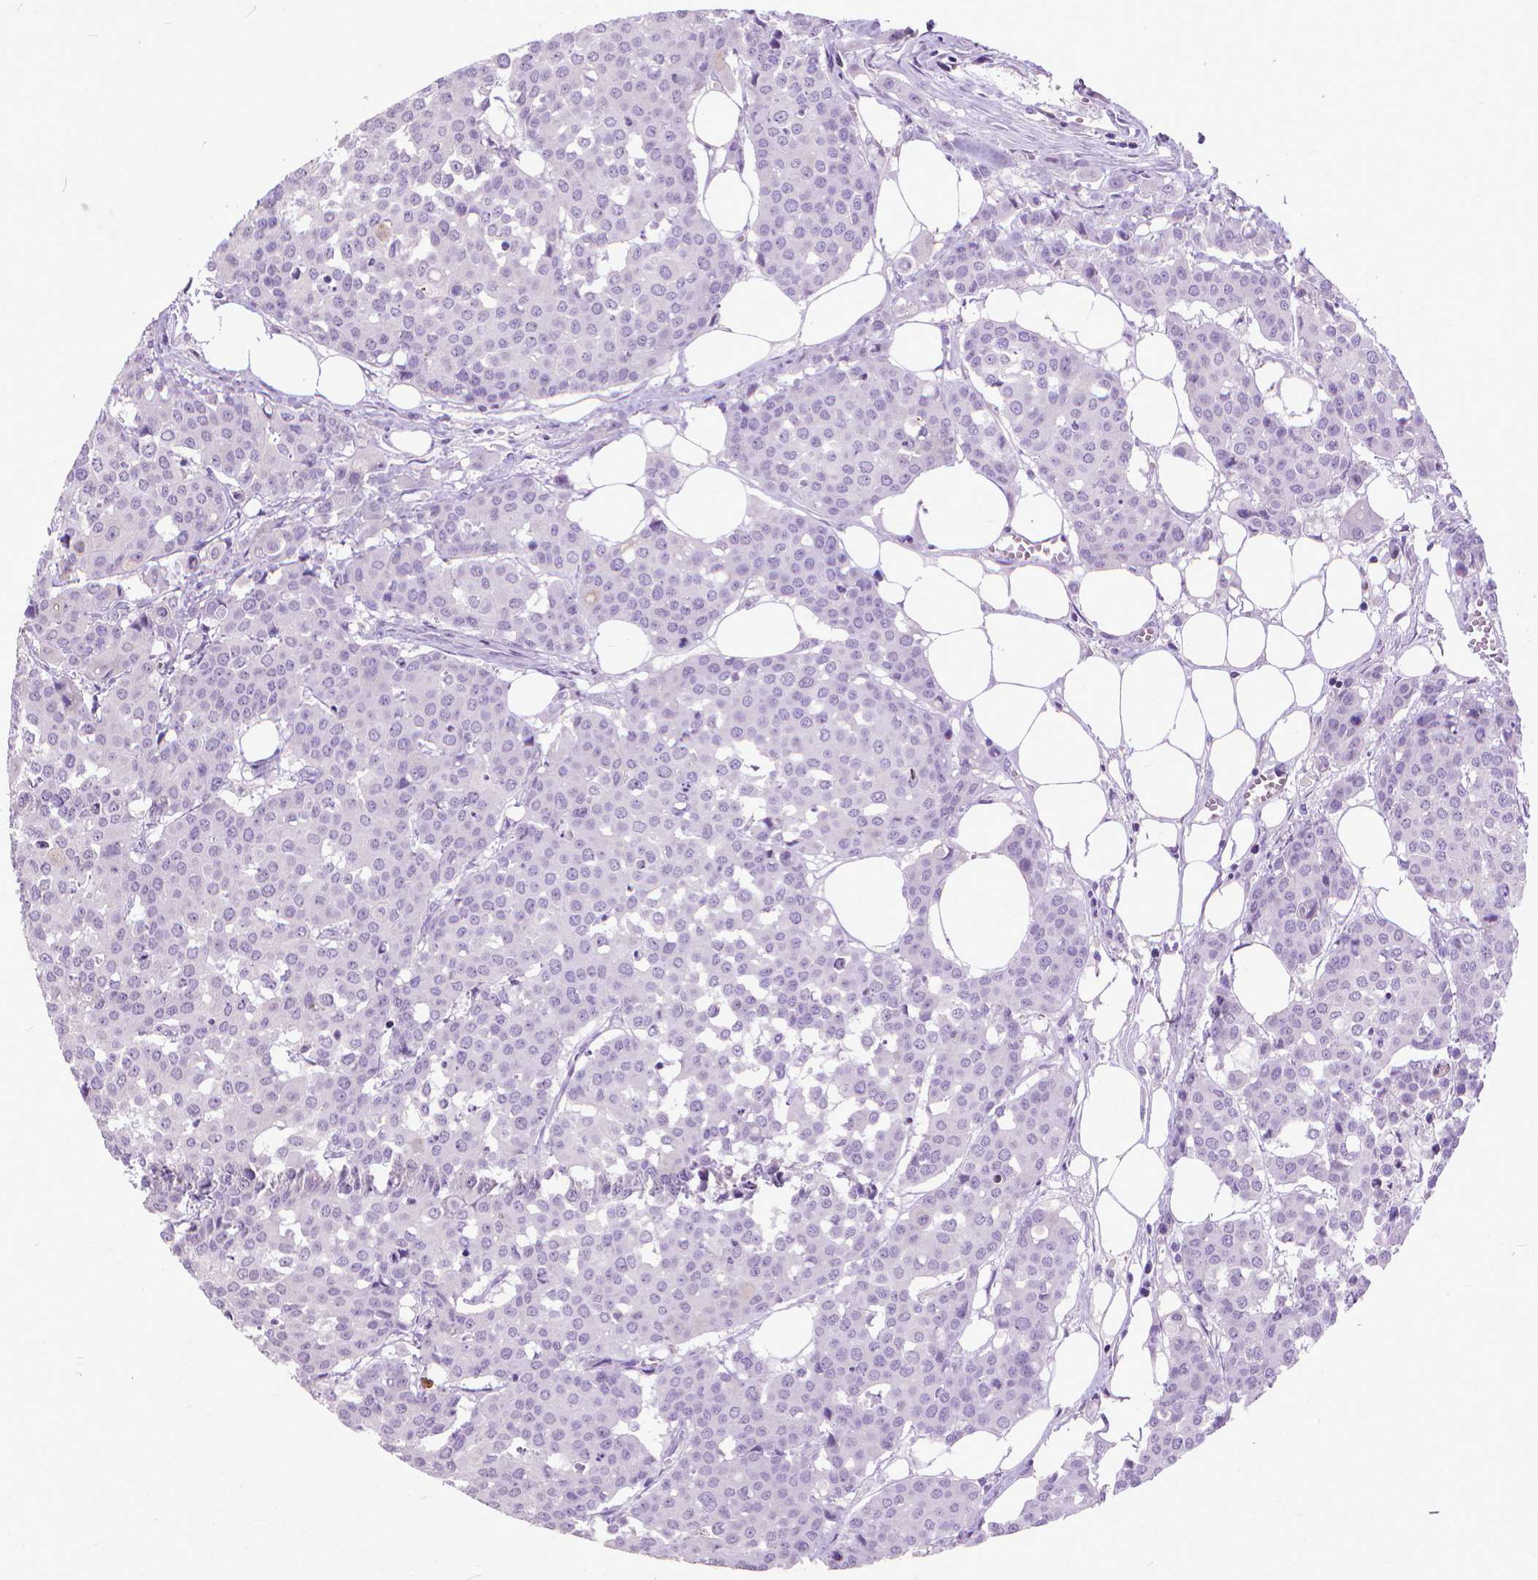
{"staining": {"intensity": "negative", "quantity": "none", "location": "none"}, "tissue": "carcinoid", "cell_type": "Tumor cells", "image_type": "cancer", "snomed": [{"axis": "morphology", "description": "Carcinoid, malignant, NOS"}, {"axis": "topography", "description": "Colon"}], "caption": "Malignant carcinoid was stained to show a protein in brown. There is no significant positivity in tumor cells.", "gene": "KRT5", "patient": {"sex": "male", "age": 81}}